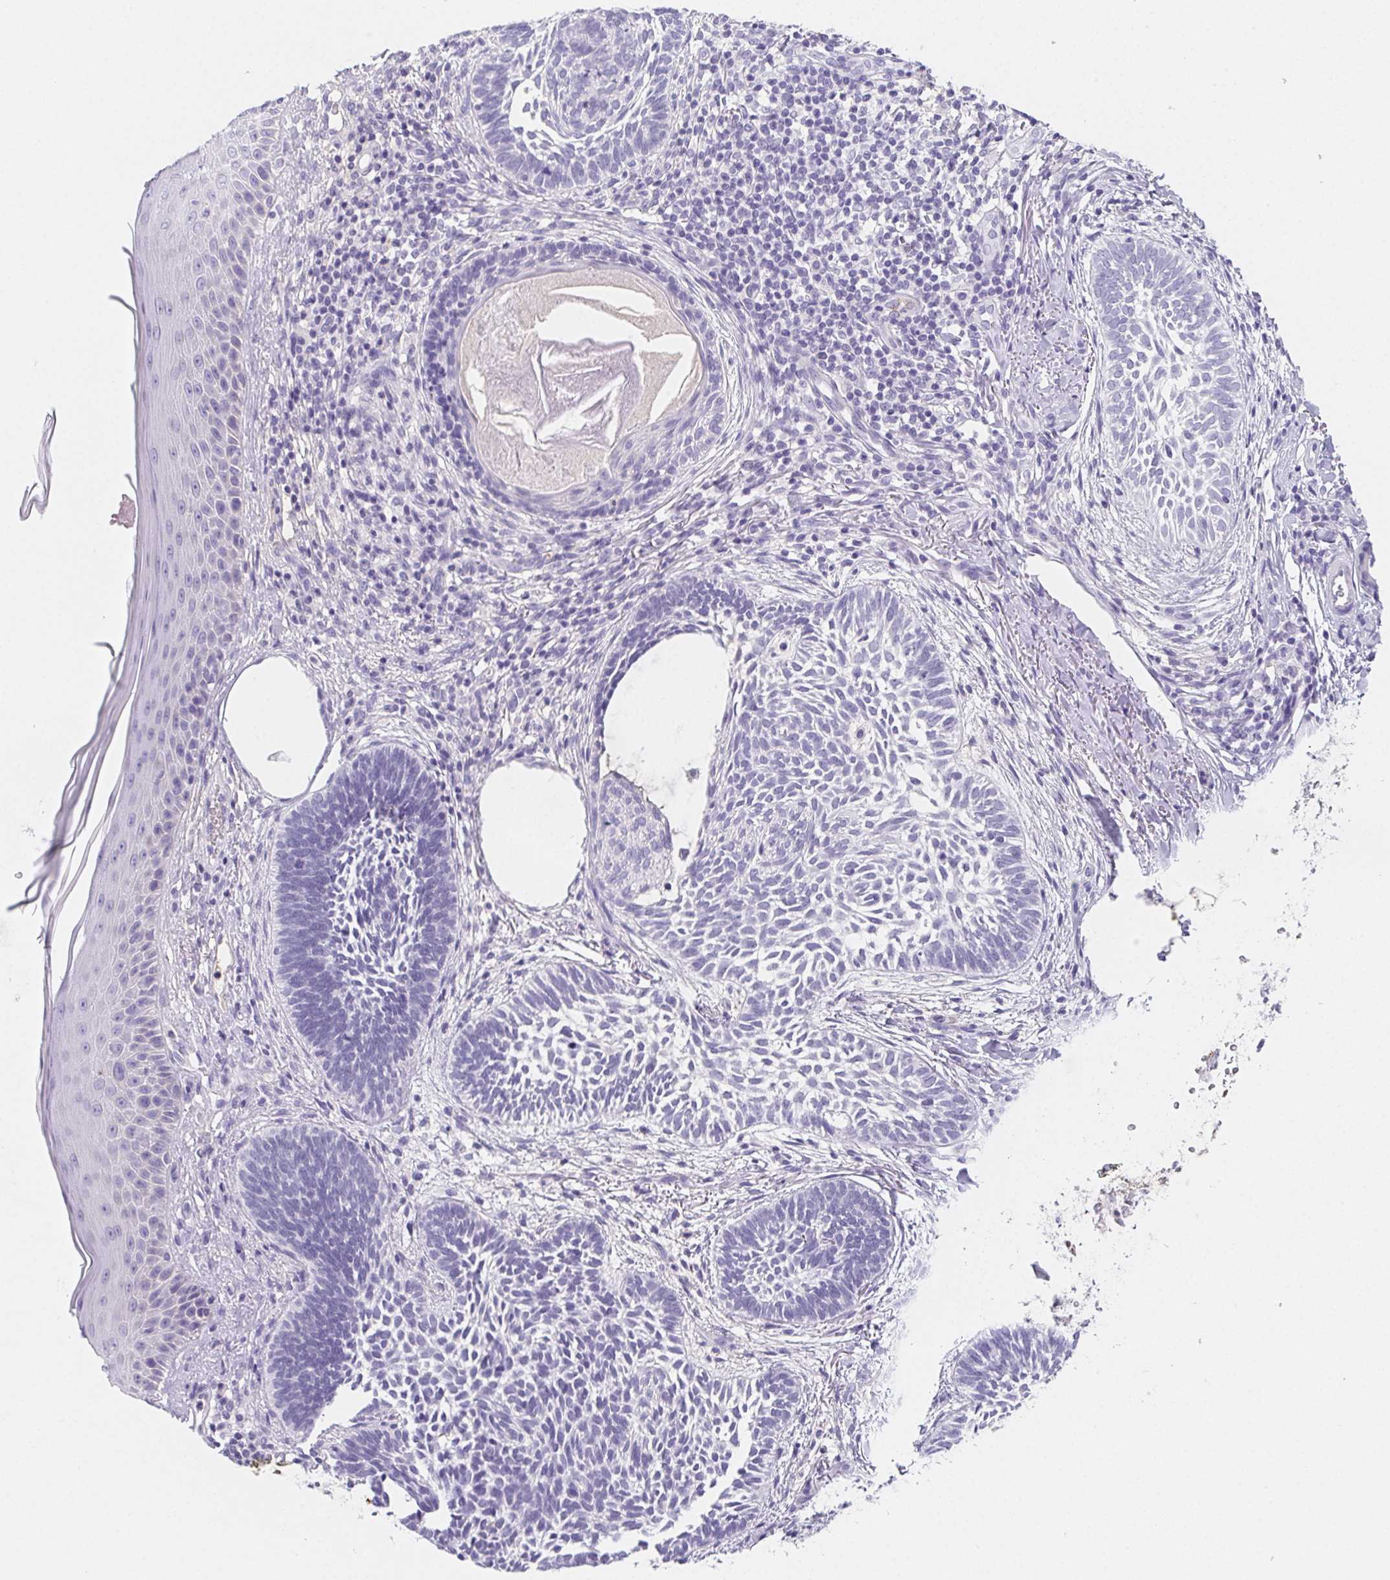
{"staining": {"intensity": "negative", "quantity": "none", "location": "none"}, "tissue": "skin cancer", "cell_type": "Tumor cells", "image_type": "cancer", "snomed": [{"axis": "morphology", "description": "Normal tissue, NOS"}, {"axis": "morphology", "description": "Basal cell carcinoma"}, {"axis": "topography", "description": "Skin"}], "caption": "DAB (3,3'-diaminobenzidine) immunohistochemical staining of human skin cancer (basal cell carcinoma) reveals no significant positivity in tumor cells.", "gene": "ITIH2", "patient": {"sex": "male", "age": 46}}